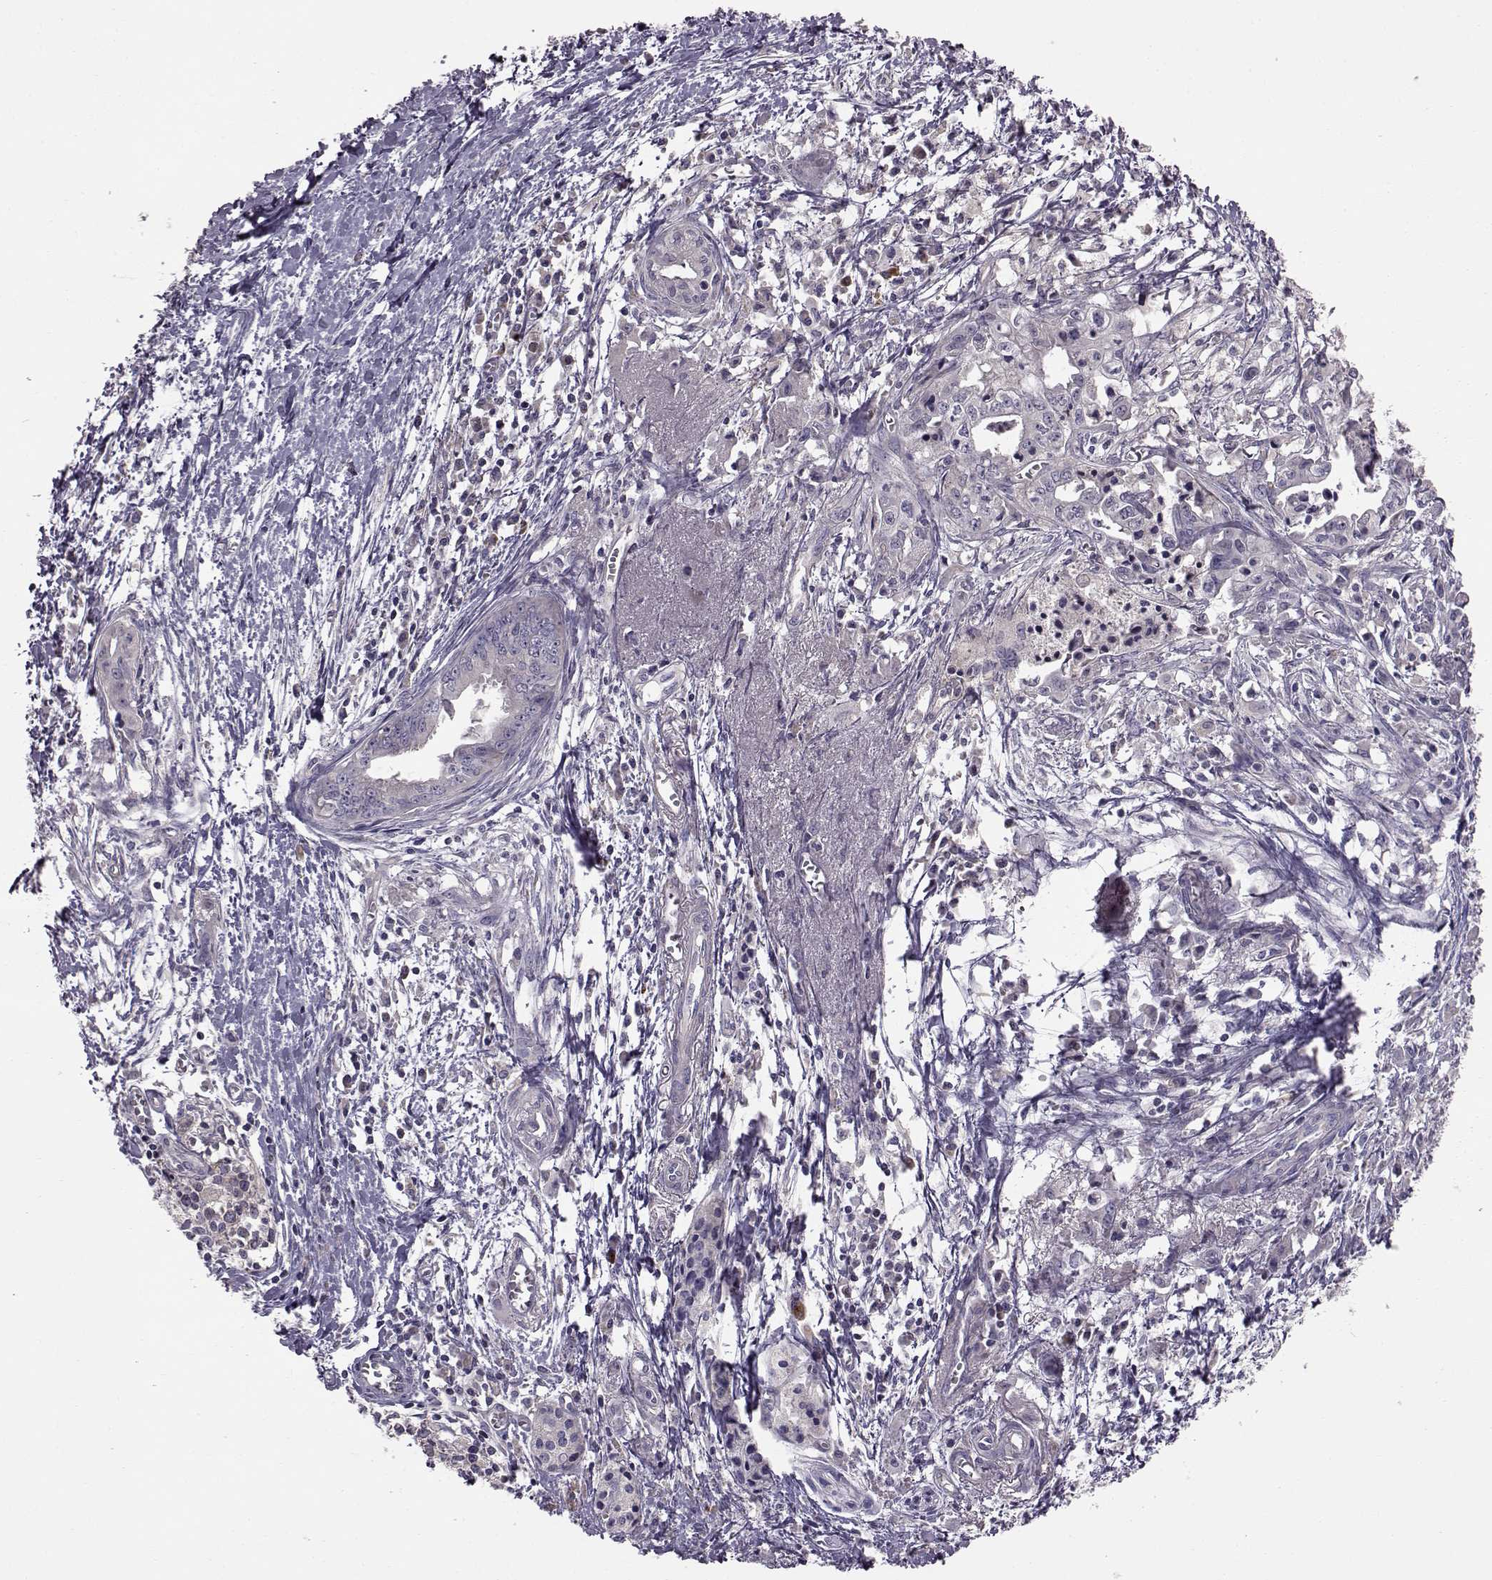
{"staining": {"intensity": "negative", "quantity": "none", "location": "none"}, "tissue": "pancreatic cancer", "cell_type": "Tumor cells", "image_type": "cancer", "snomed": [{"axis": "morphology", "description": "Adenocarcinoma, NOS"}, {"axis": "topography", "description": "Pancreas"}], "caption": "Immunohistochemistry (IHC) of pancreatic adenocarcinoma reveals no positivity in tumor cells.", "gene": "ADGRG2", "patient": {"sex": "female", "age": 61}}